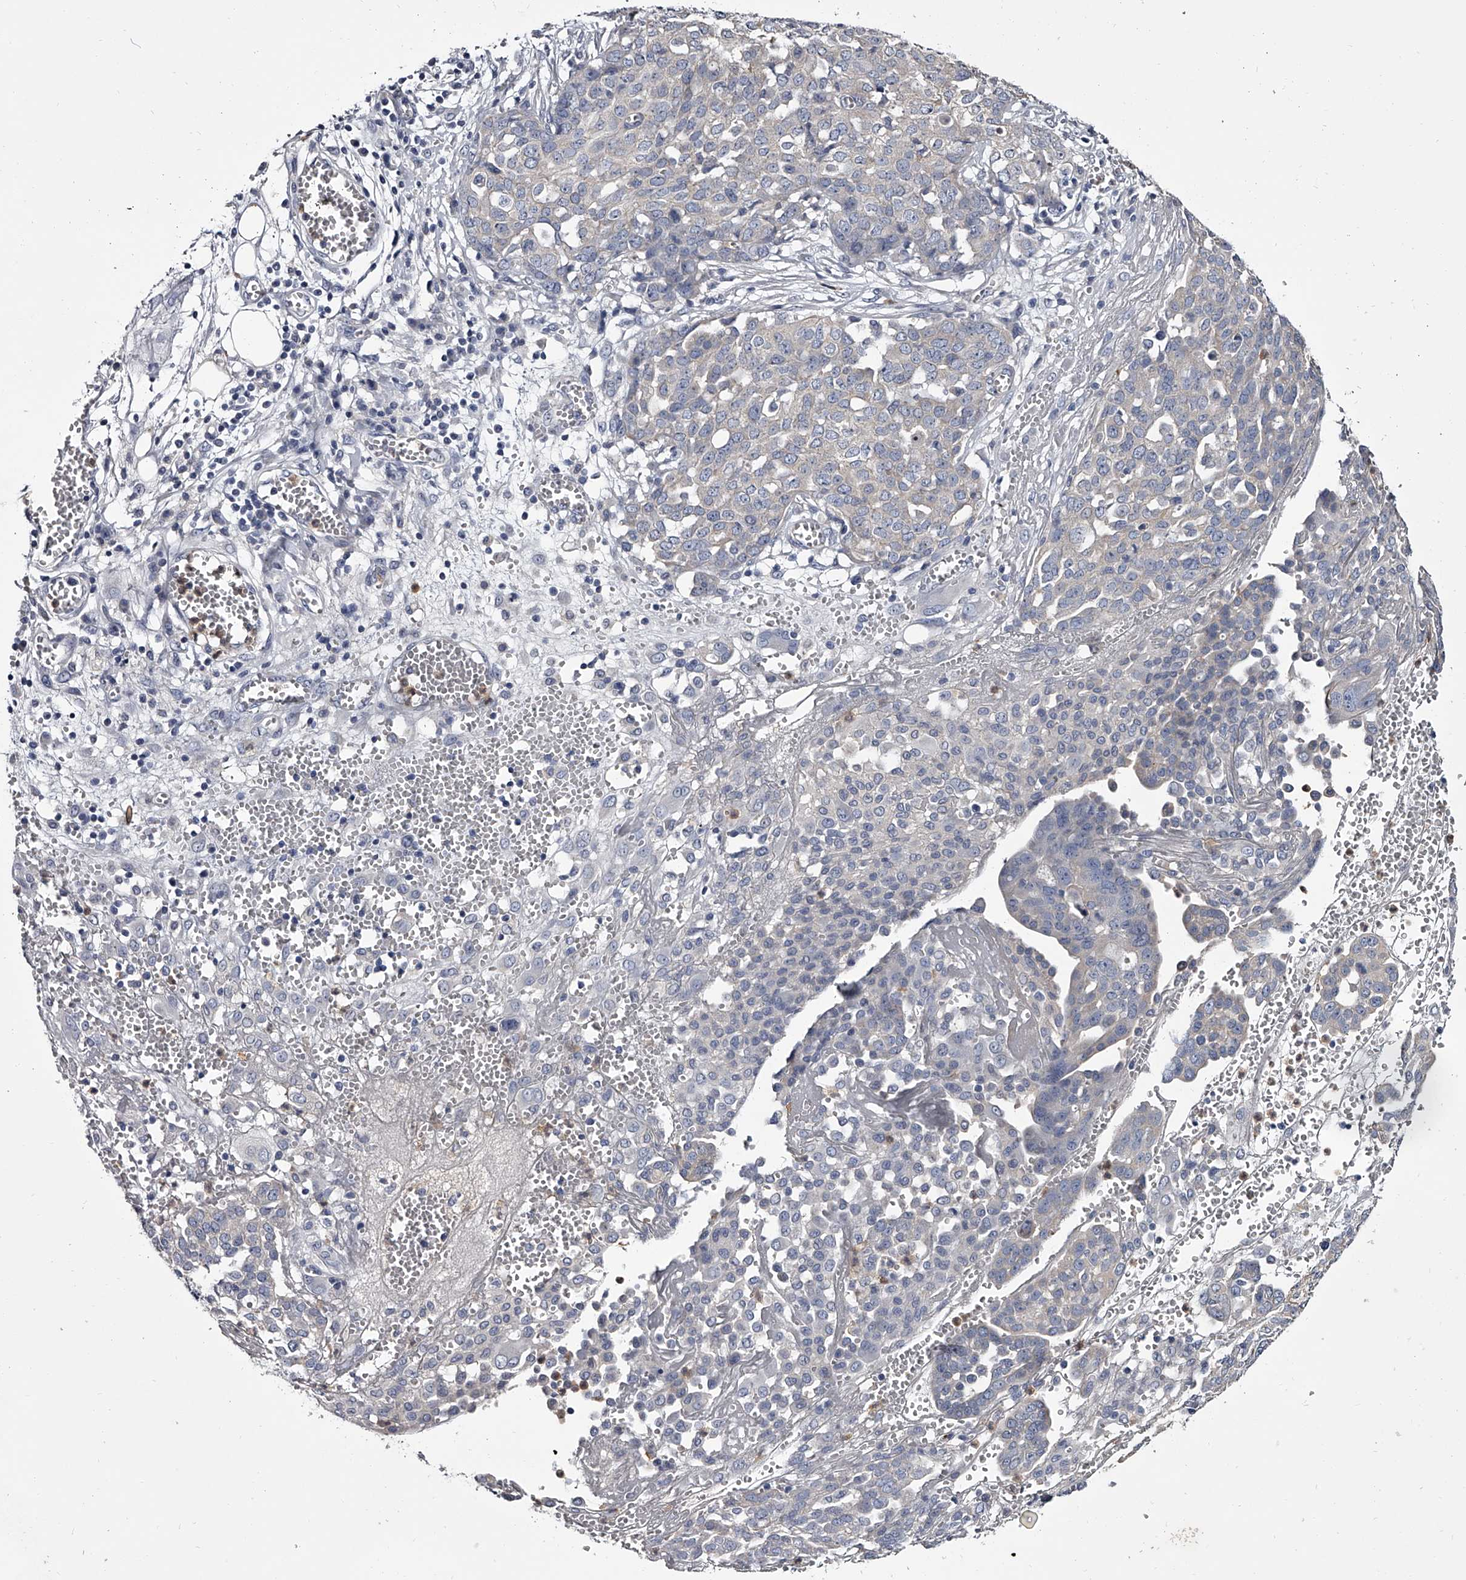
{"staining": {"intensity": "negative", "quantity": "none", "location": "none"}, "tissue": "ovarian cancer", "cell_type": "Tumor cells", "image_type": "cancer", "snomed": [{"axis": "morphology", "description": "Cystadenocarcinoma, serous, NOS"}, {"axis": "topography", "description": "Soft tissue"}, {"axis": "topography", "description": "Ovary"}], "caption": "Tumor cells show no significant protein positivity in serous cystadenocarcinoma (ovarian).", "gene": "GAPVD1", "patient": {"sex": "female", "age": 57}}